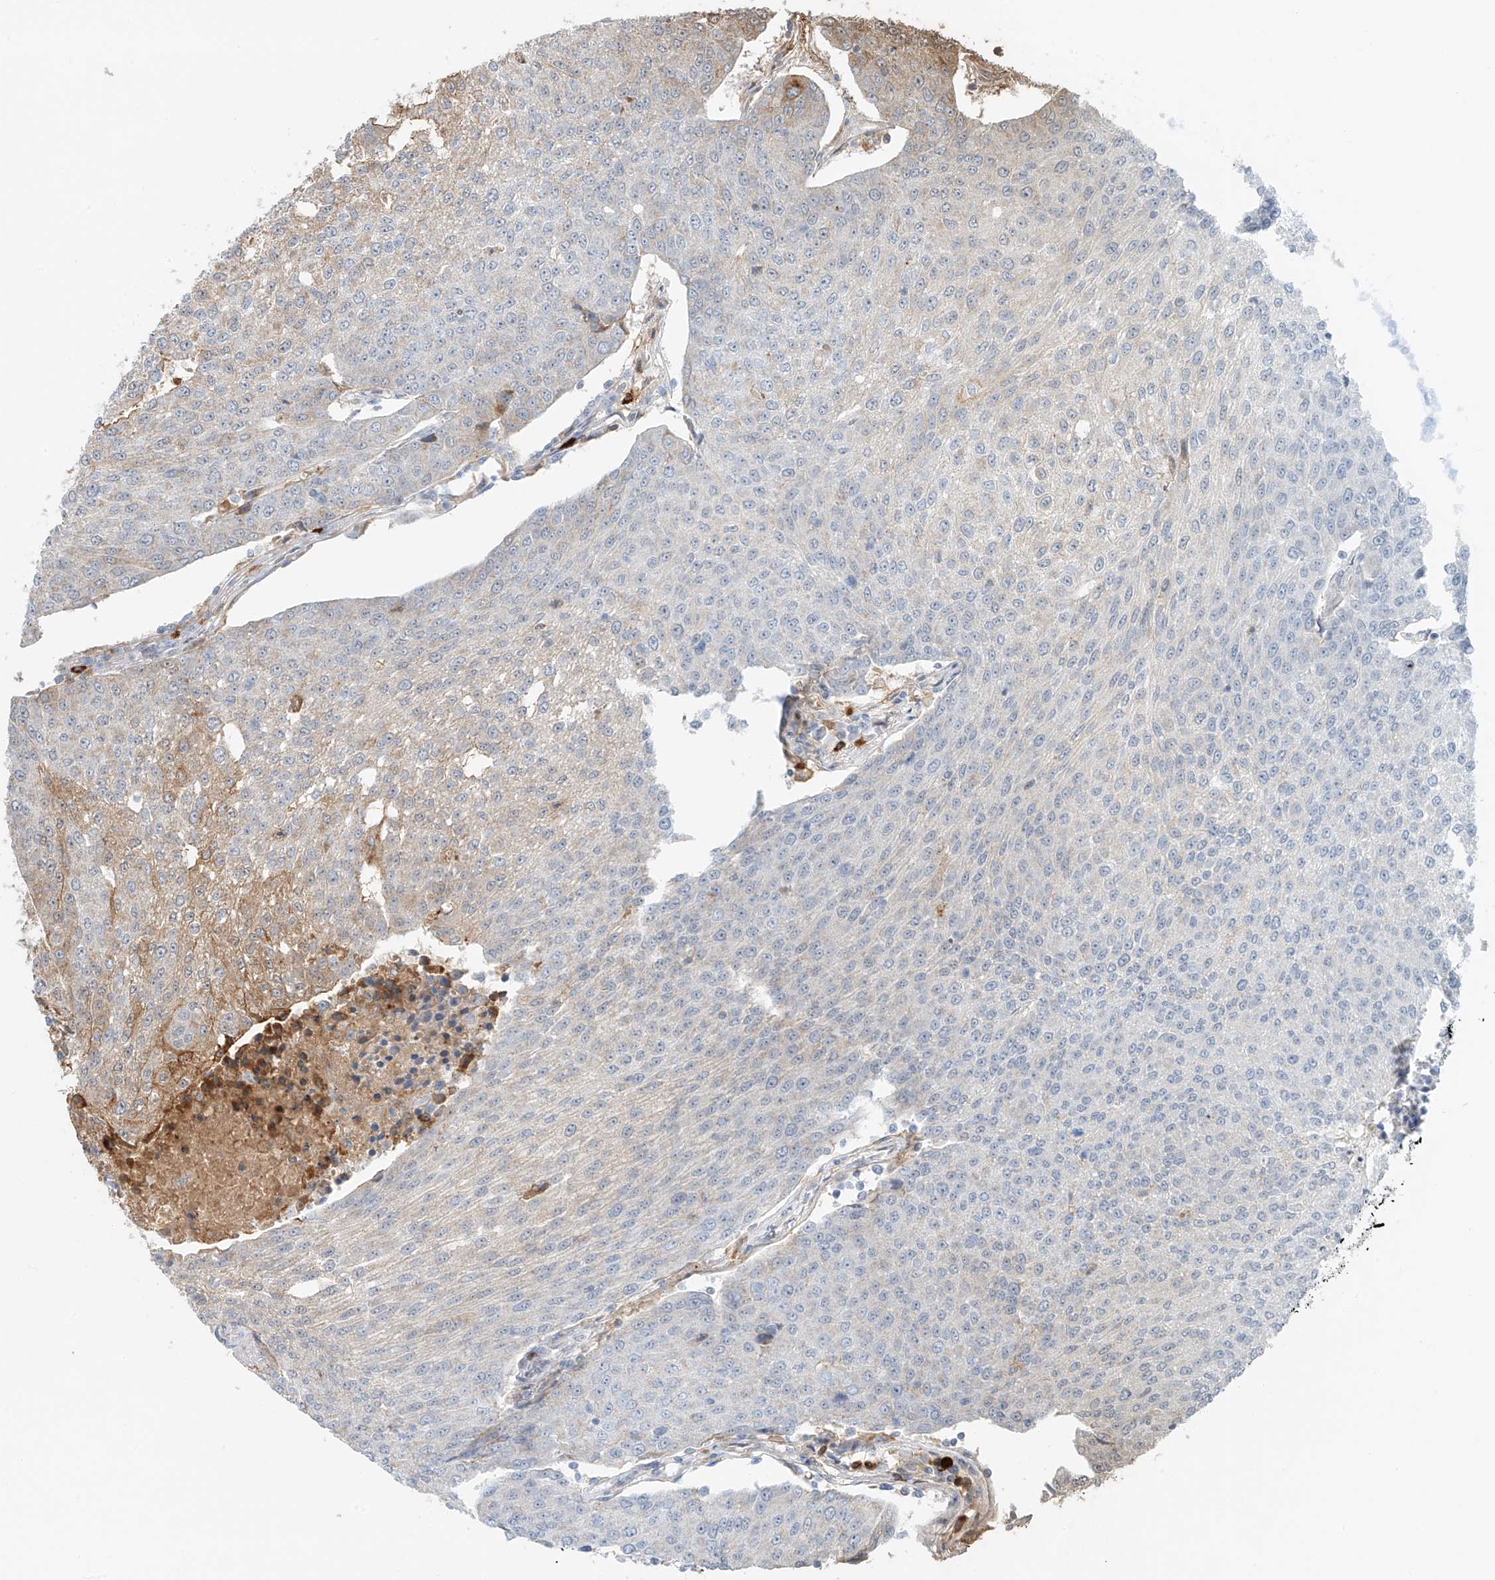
{"staining": {"intensity": "weak", "quantity": "25%-75%", "location": "cytoplasmic/membranous"}, "tissue": "urothelial cancer", "cell_type": "Tumor cells", "image_type": "cancer", "snomed": [{"axis": "morphology", "description": "Urothelial carcinoma, High grade"}, {"axis": "topography", "description": "Urinary bladder"}], "caption": "There is low levels of weak cytoplasmic/membranous expression in tumor cells of urothelial cancer, as demonstrated by immunohistochemical staining (brown color).", "gene": "CEP162", "patient": {"sex": "female", "age": 85}}